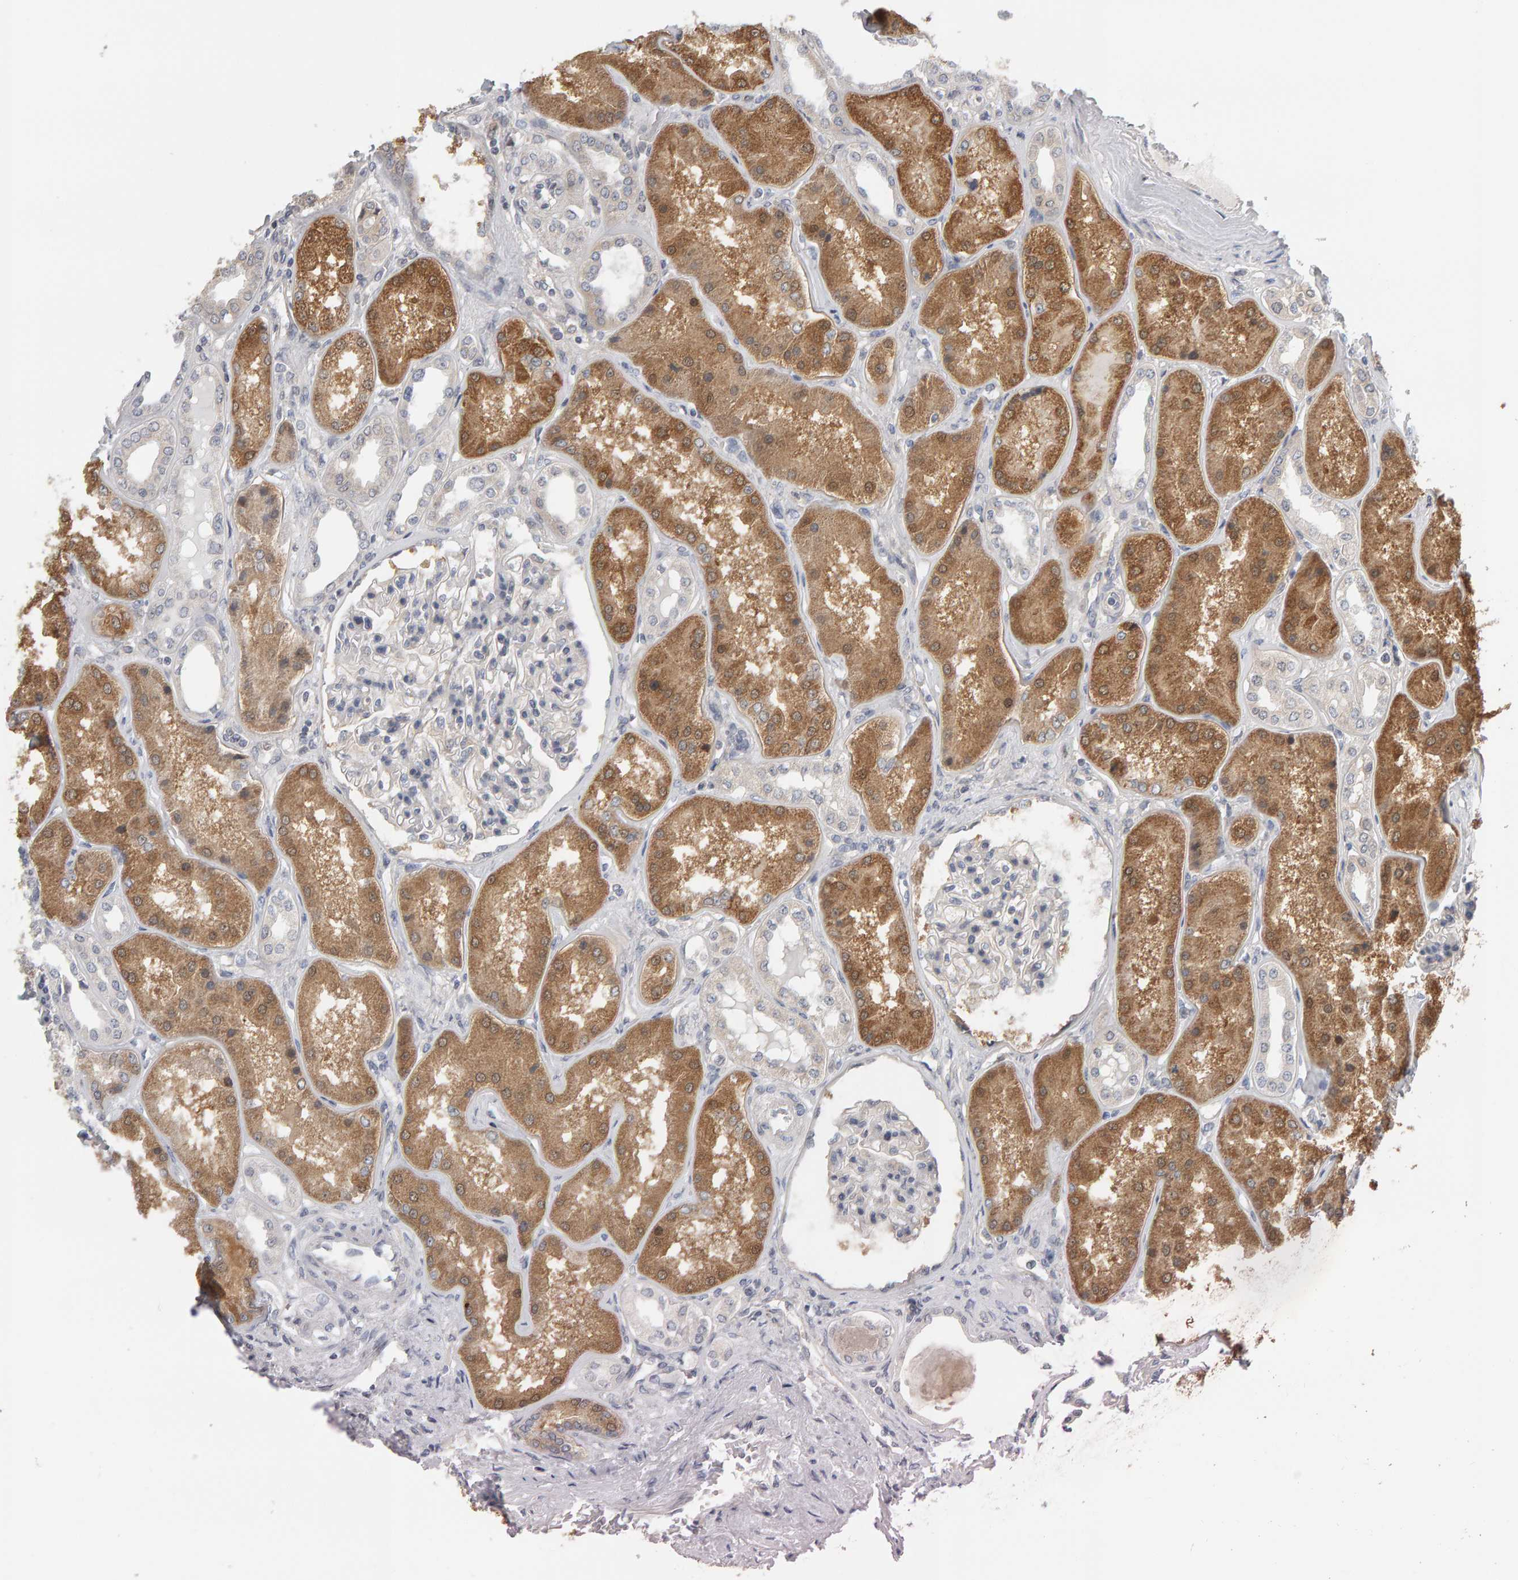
{"staining": {"intensity": "weak", "quantity": "<25%", "location": "cytoplasmic/membranous"}, "tissue": "kidney", "cell_type": "Cells in glomeruli", "image_type": "normal", "snomed": [{"axis": "morphology", "description": "Normal tissue, NOS"}, {"axis": "topography", "description": "Kidney"}], "caption": "Kidney was stained to show a protein in brown. There is no significant staining in cells in glomeruli. (DAB IHC with hematoxylin counter stain).", "gene": "MSRA", "patient": {"sex": "female", "age": 56}}